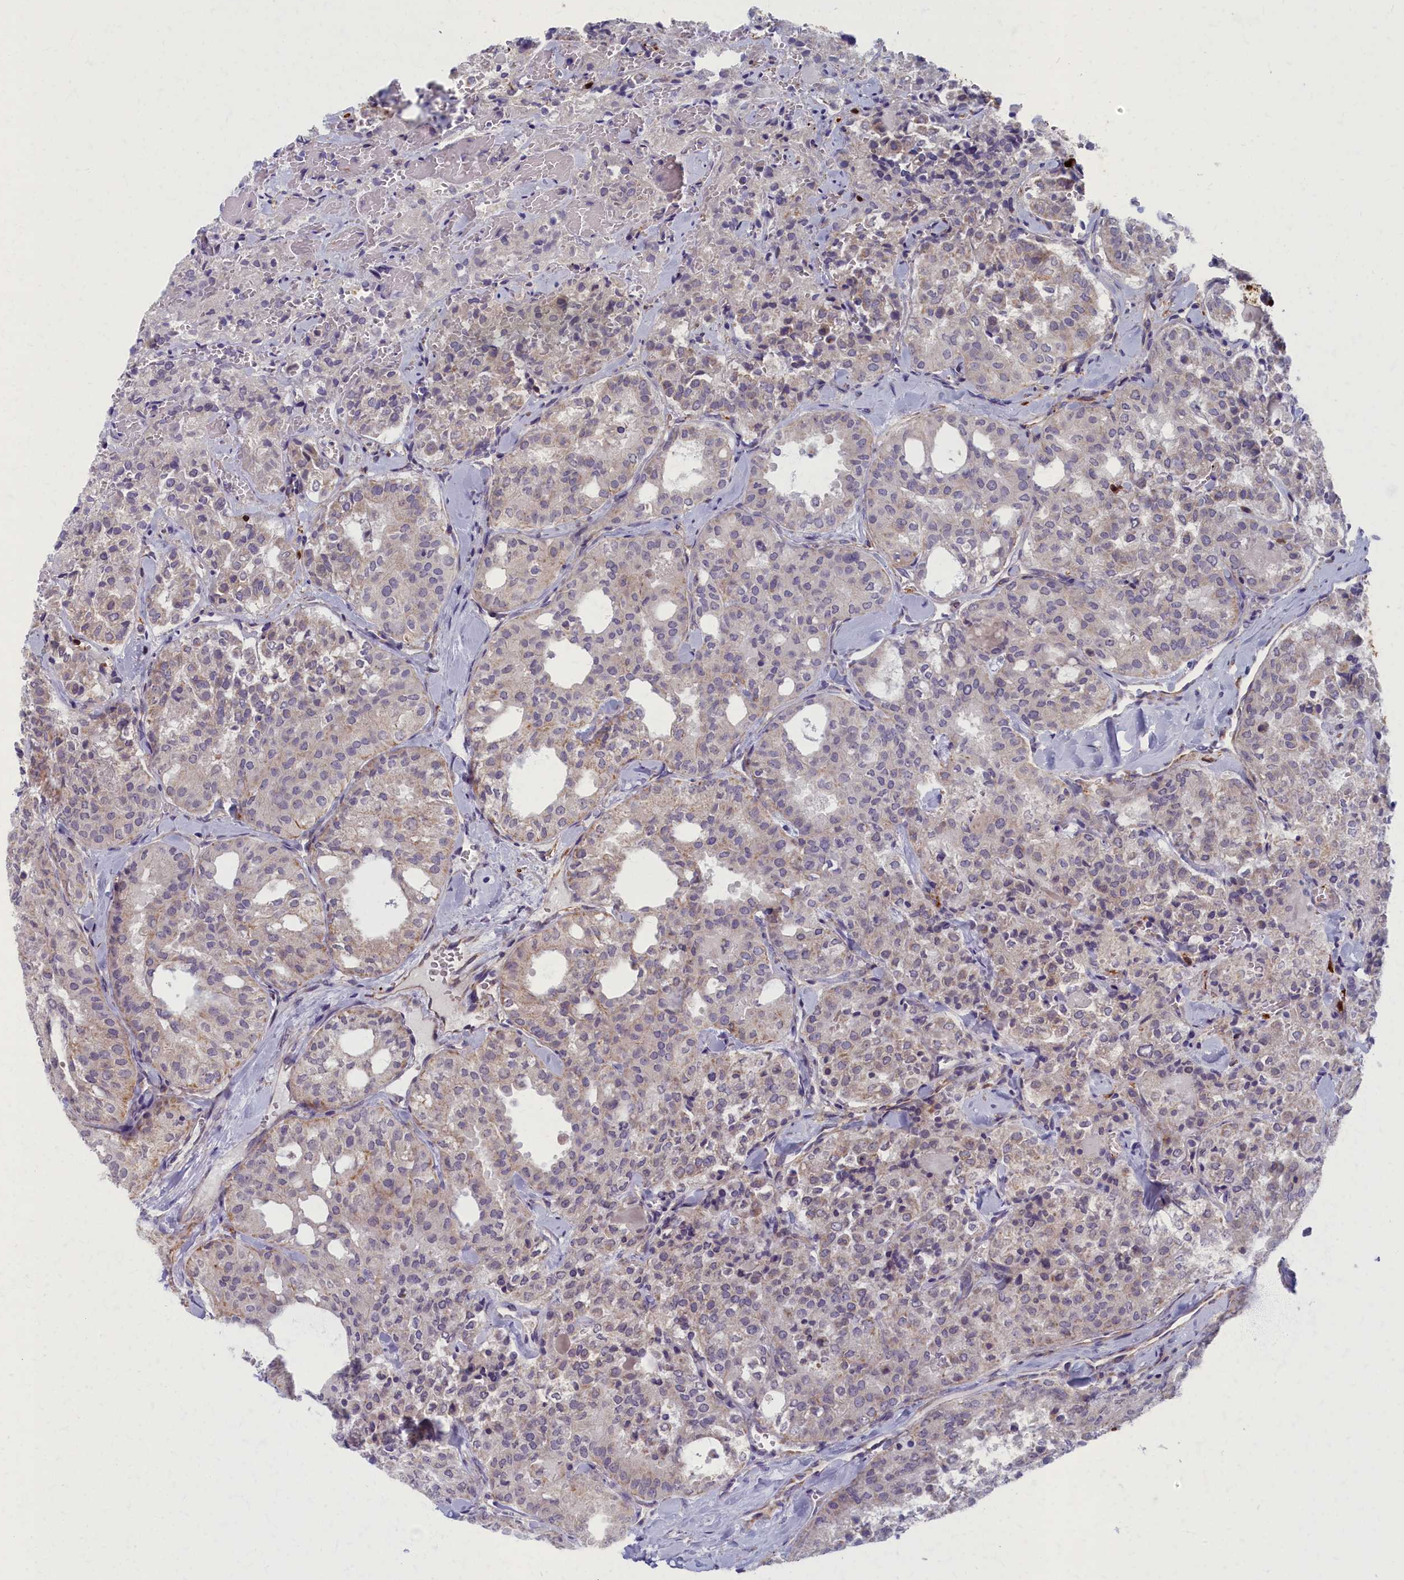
{"staining": {"intensity": "weak", "quantity": "<25%", "location": "cytoplasmic/membranous"}, "tissue": "thyroid cancer", "cell_type": "Tumor cells", "image_type": "cancer", "snomed": [{"axis": "morphology", "description": "Follicular adenoma carcinoma, NOS"}, {"axis": "topography", "description": "Thyroid gland"}], "caption": "The image demonstrates no staining of tumor cells in follicular adenoma carcinoma (thyroid).", "gene": "MRPS25", "patient": {"sex": "male", "age": 75}}